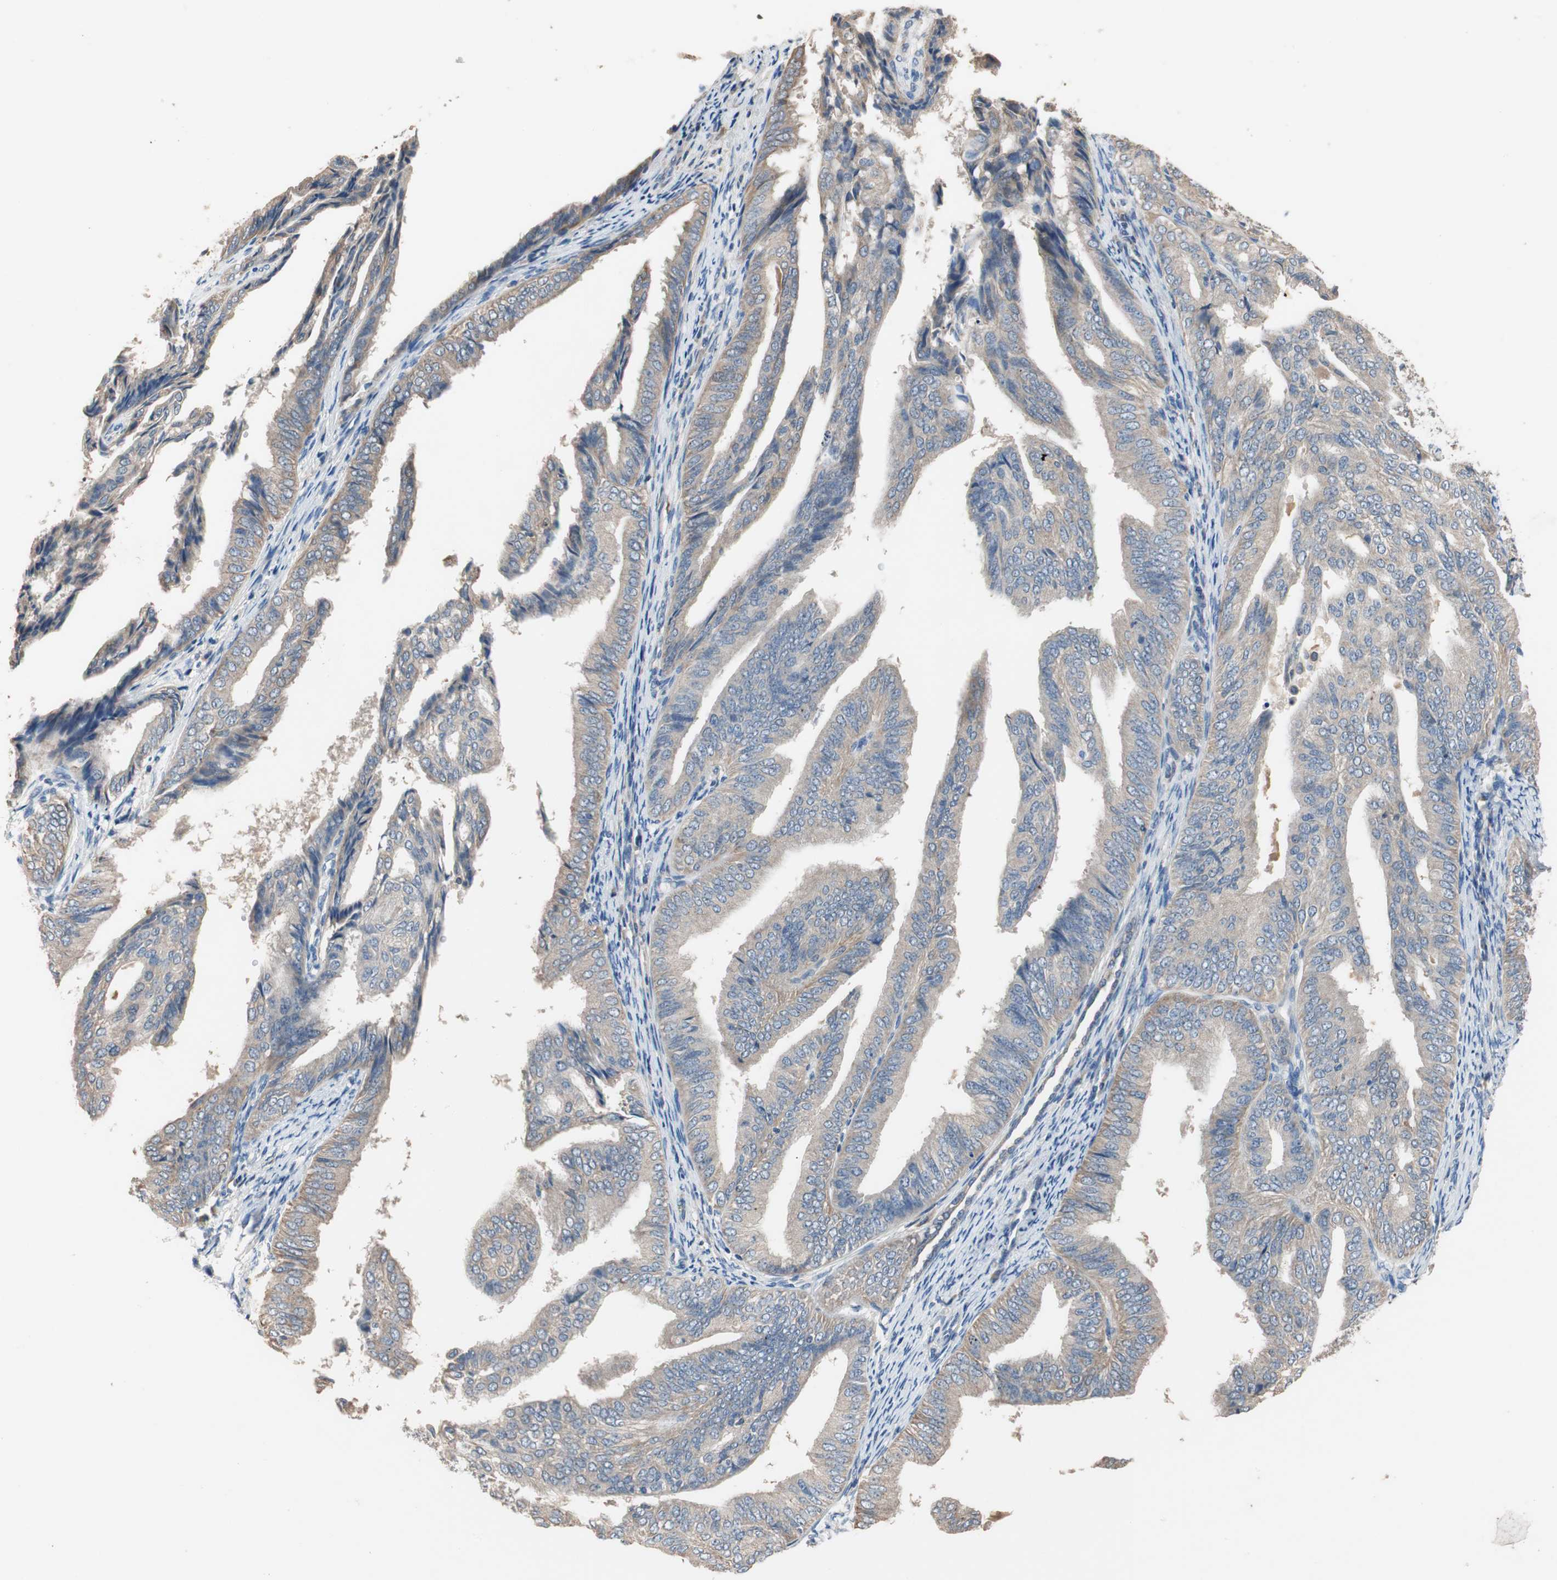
{"staining": {"intensity": "weak", "quantity": ">75%", "location": "cytoplasmic/membranous"}, "tissue": "endometrial cancer", "cell_type": "Tumor cells", "image_type": "cancer", "snomed": [{"axis": "morphology", "description": "Adenocarcinoma, NOS"}, {"axis": "topography", "description": "Endometrium"}], "caption": "This photomicrograph shows endometrial adenocarcinoma stained with immunohistochemistry (IHC) to label a protein in brown. The cytoplasmic/membranous of tumor cells show weak positivity for the protein. Nuclei are counter-stained blue.", "gene": "ADAP1", "patient": {"sex": "female", "age": 58}}